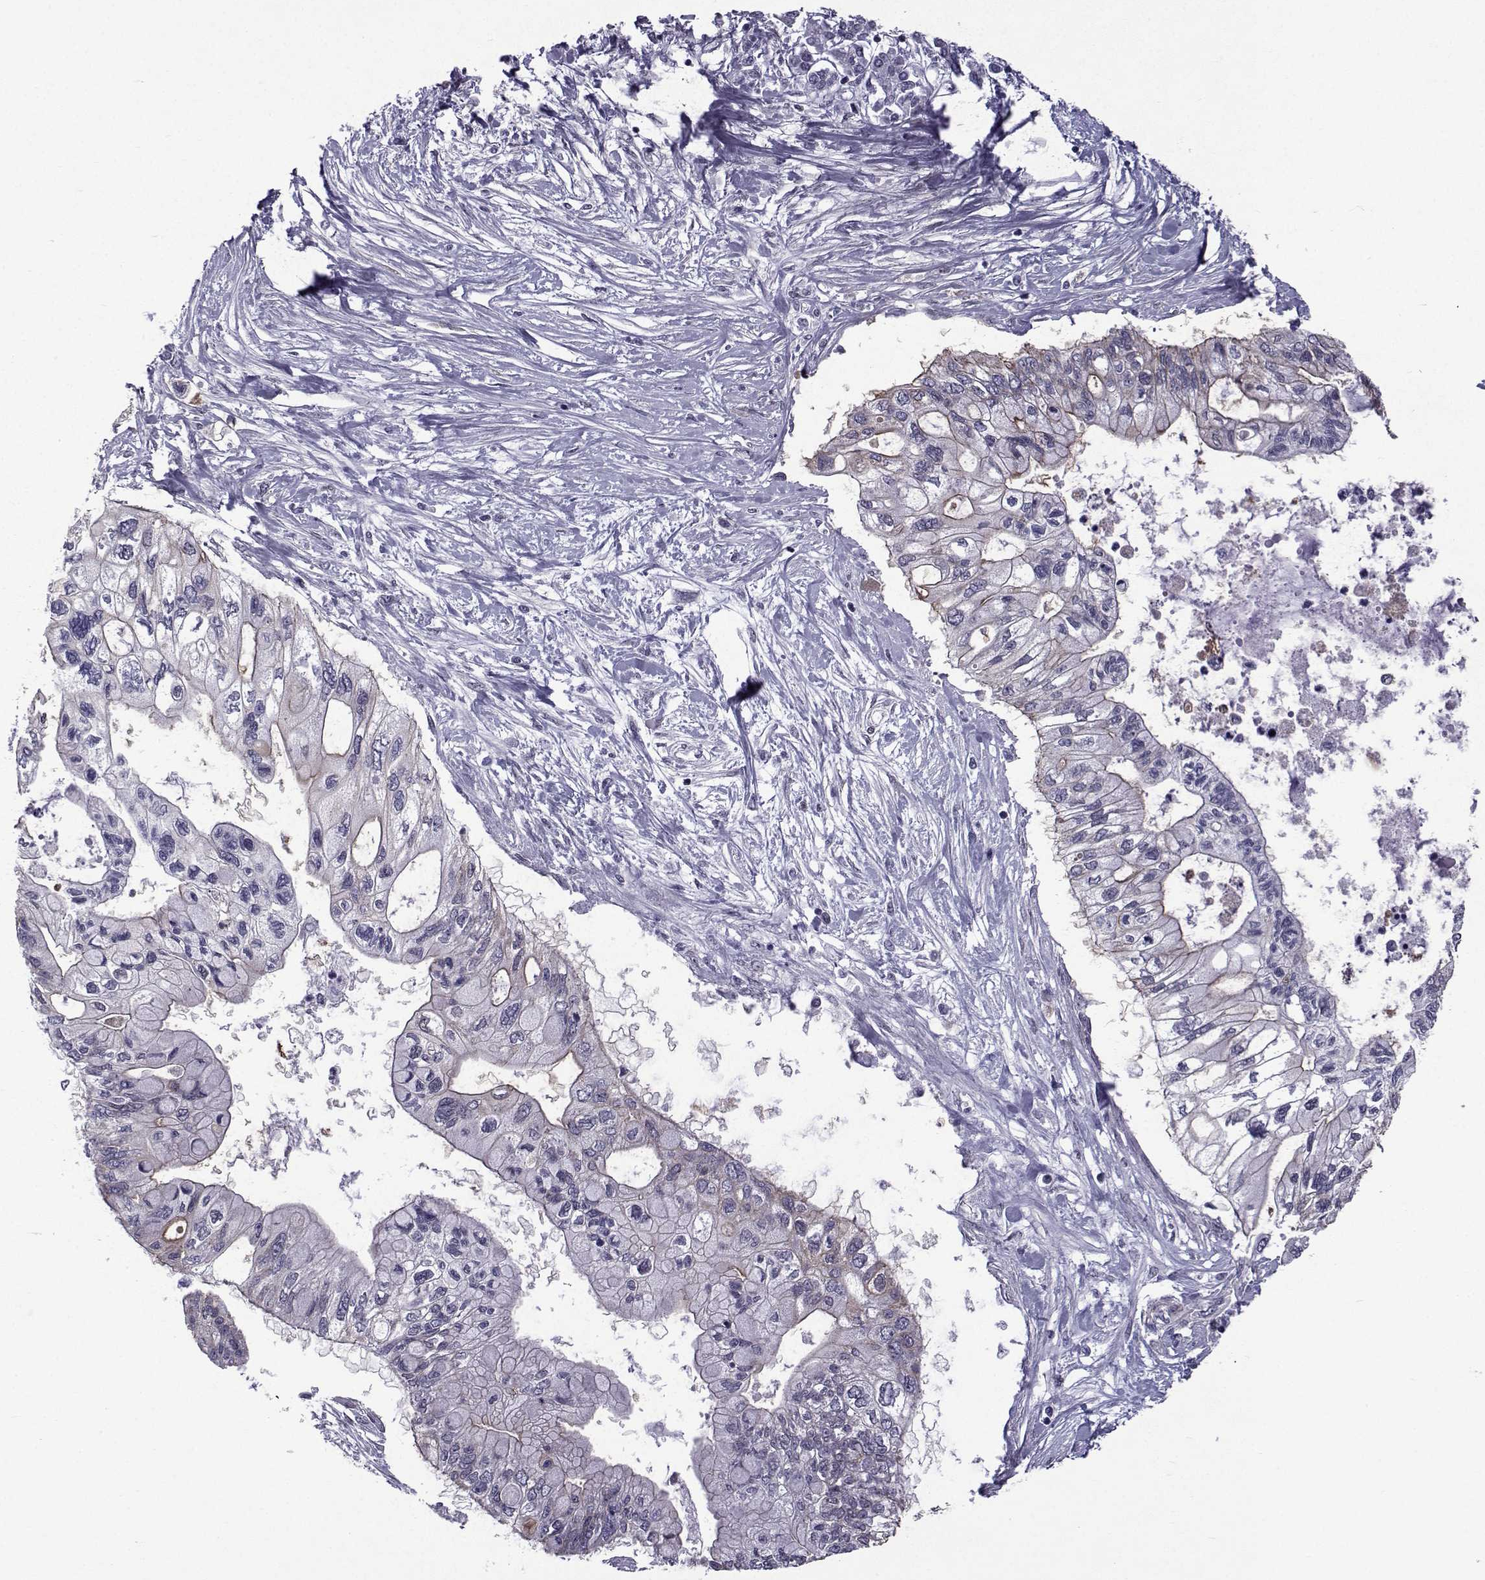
{"staining": {"intensity": "negative", "quantity": "none", "location": "none"}, "tissue": "pancreatic cancer", "cell_type": "Tumor cells", "image_type": "cancer", "snomed": [{"axis": "morphology", "description": "Adenocarcinoma, NOS"}, {"axis": "topography", "description": "Pancreas"}], "caption": "Immunohistochemical staining of human adenocarcinoma (pancreatic) displays no significant positivity in tumor cells.", "gene": "RBM24", "patient": {"sex": "female", "age": 77}}